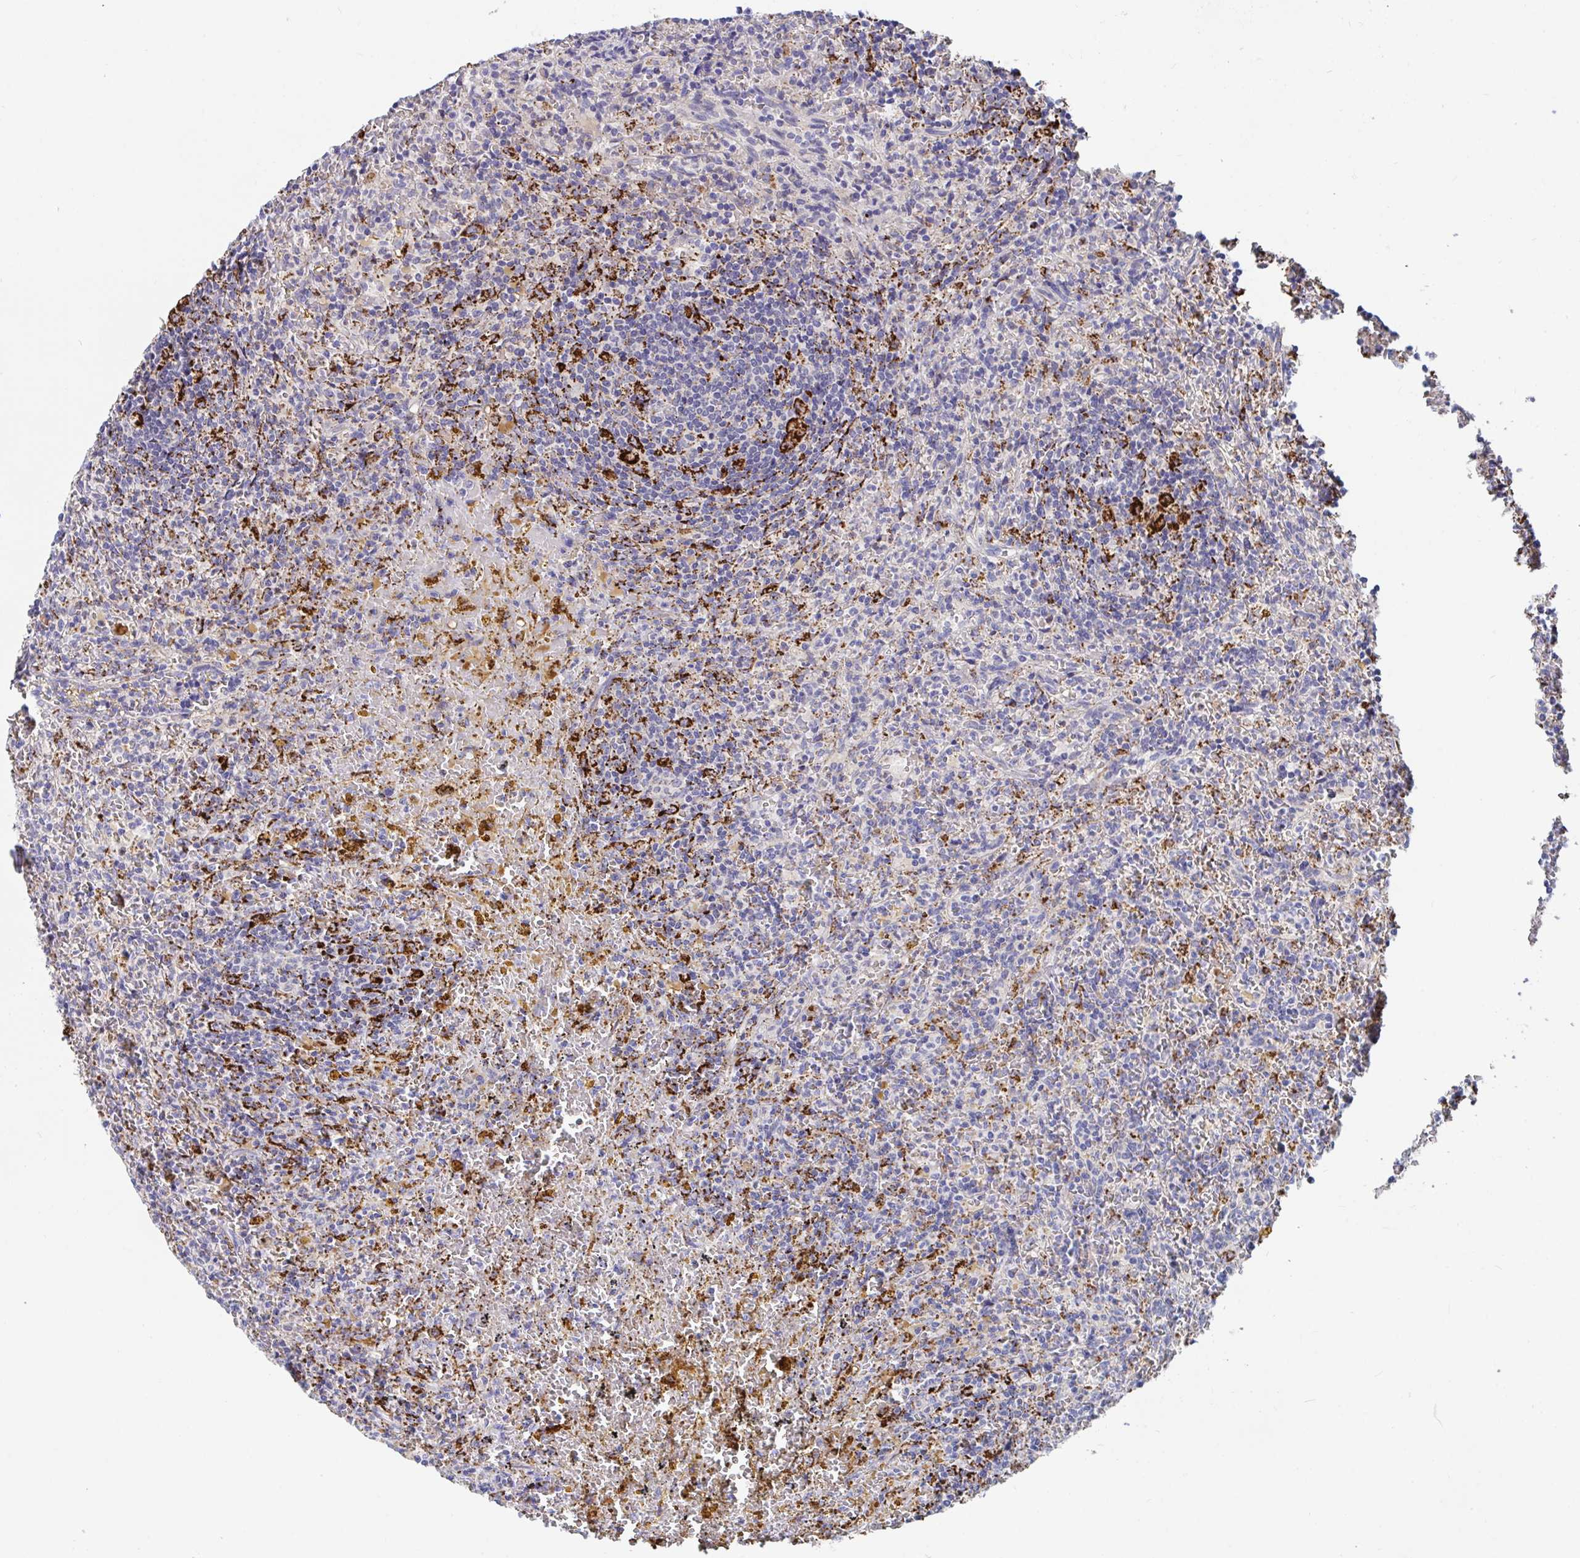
{"staining": {"intensity": "negative", "quantity": "none", "location": "none"}, "tissue": "lymphoma", "cell_type": "Tumor cells", "image_type": "cancer", "snomed": [{"axis": "morphology", "description": "Malignant lymphoma, non-Hodgkin's type, Low grade"}, {"axis": "topography", "description": "Spleen"}], "caption": "Lymphoma stained for a protein using immunohistochemistry (IHC) displays no expression tumor cells.", "gene": "FAM156B", "patient": {"sex": "female", "age": 70}}